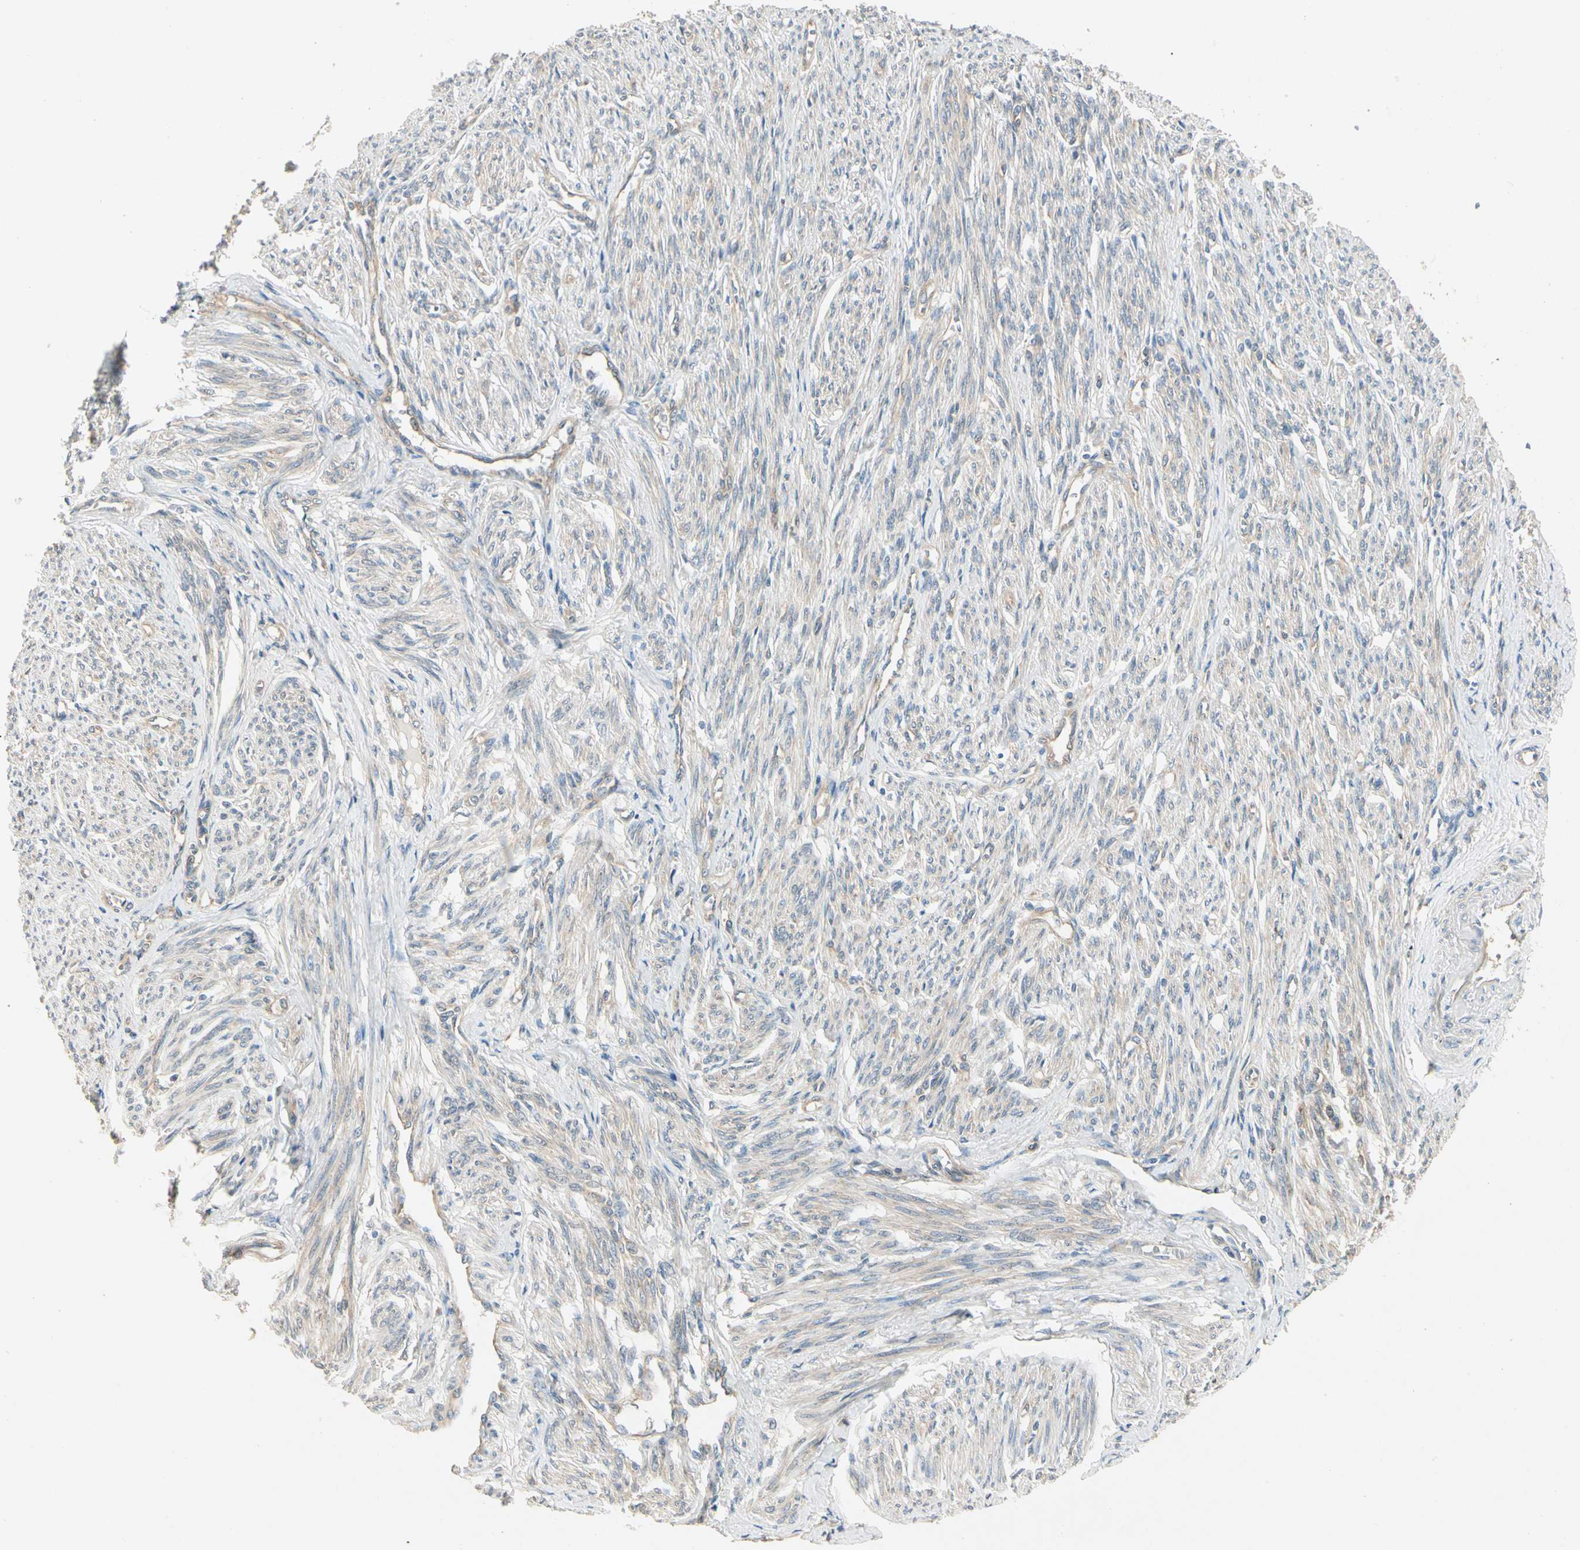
{"staining": {"intensity": "weak", "quantity": ">75%", "location": "cytoplasmic/membranous"}, "tissue": "smooth muscle", "cell_type": "Smooth muscle cells", "image_type": "normal", "snomed": [{"axis": "morphology", "description": "Normal tissue, NOS"}, {"axis": "topography", "description": "Smooth muscle"}, {"axis": "topography", "description": "Cervix"}], "caption": "Smooth muscle stained with immunohistochemistry (IHC) displays weak cytoplasmic/membranous expression in about >75% of smooth muscle cells.", "gene": "ROCK2", "patient": {"sex": "female", "age": 70}}